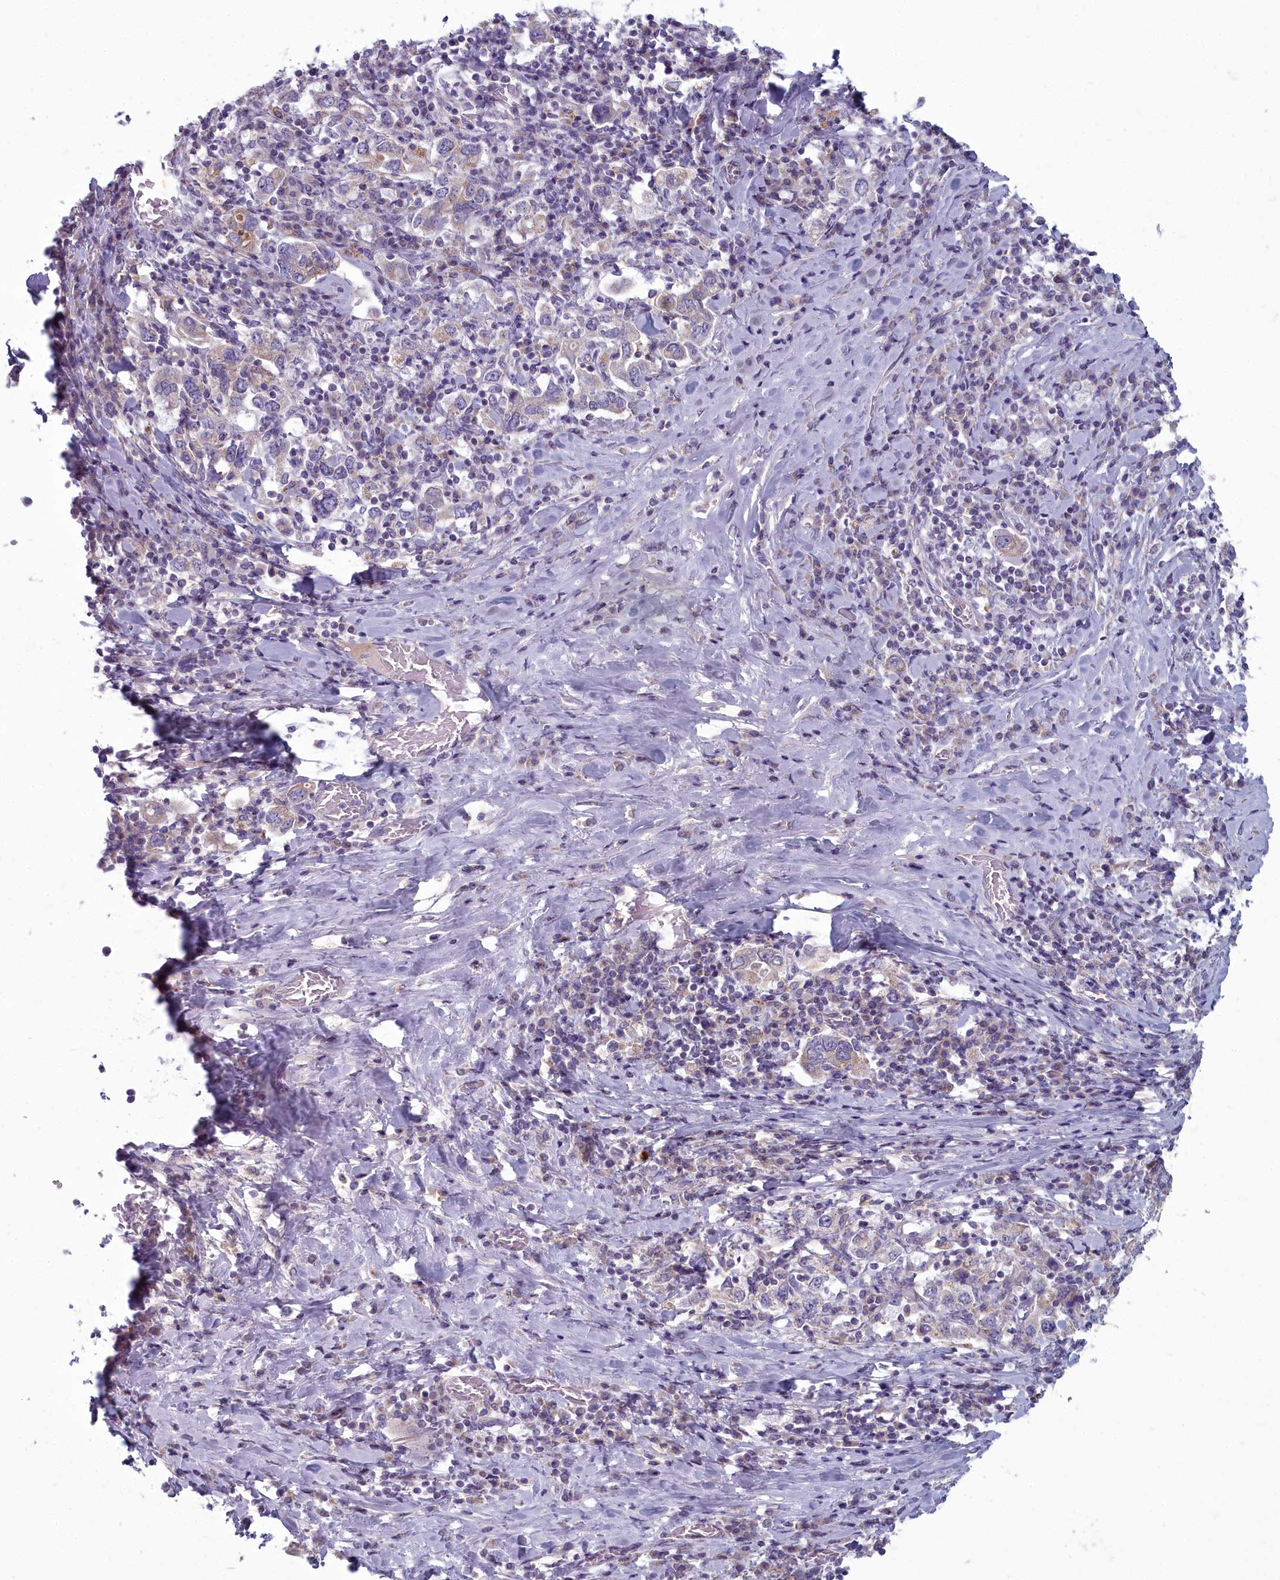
{"staining": {"intensity": "negative", "quantity": "none", "location": "none"}, "tissue": "stomach cancer", "cell_type": "Tumor cells", "image_type": "cancer", "snomed": [{"axis": "morphology", "description": "Adenocarcinoma, NOS"}, {"axis": "topography", "description": "Stomach, upper"}, {"axis": "topography", "description": "Stomach"}], "caption": "IHC histopathology image of stomach adenocarcinoma stained for a protein (brown), which reveals no staining in tumor cells.", "gene": "INSYN2A", "patient": {"sex": "male", "age": 62}}